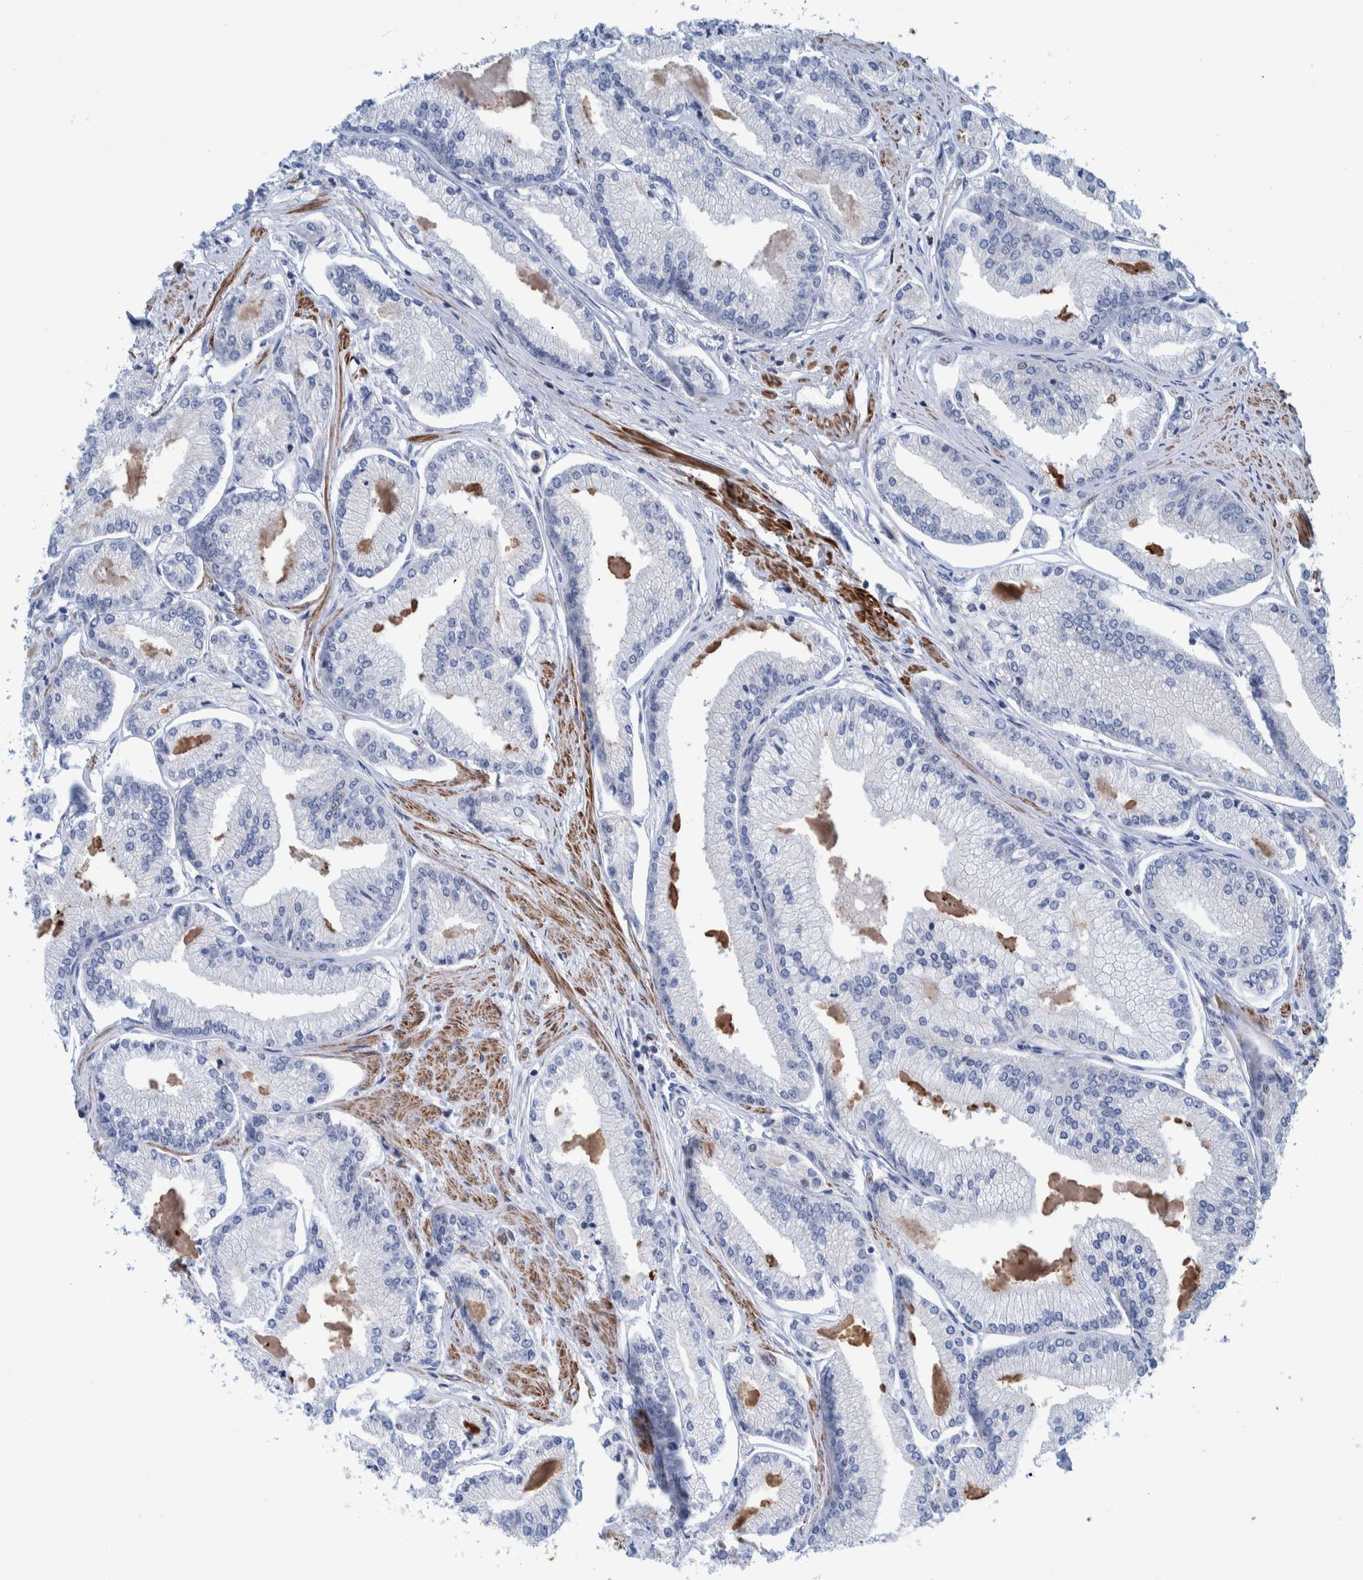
{"staining": {"intensity": "negative", "quantity": "none", "location": "none"}, "tissue": "prostate cancer", "cell_type": "Tumor cells", "image_type": "cancer", "snomed": [{"axis": "morphology", "description": "Adenocarcinoma, Low grade"}, {"axis": "topography", "description": "Prostate"}], "caption": "High power microscopy image of an IHC micrograph of prostate cancer (adenocarcinoma (low-grade)), revealing no significant staining in tumor cells. Brightfield microscopy of immunohistochemistry (IHC) stained with DAB (brown) and hematoxylin (blue), captured at high magnification.", "gene": "MKS1", "patient": {"sex": "male", "age": 52}}